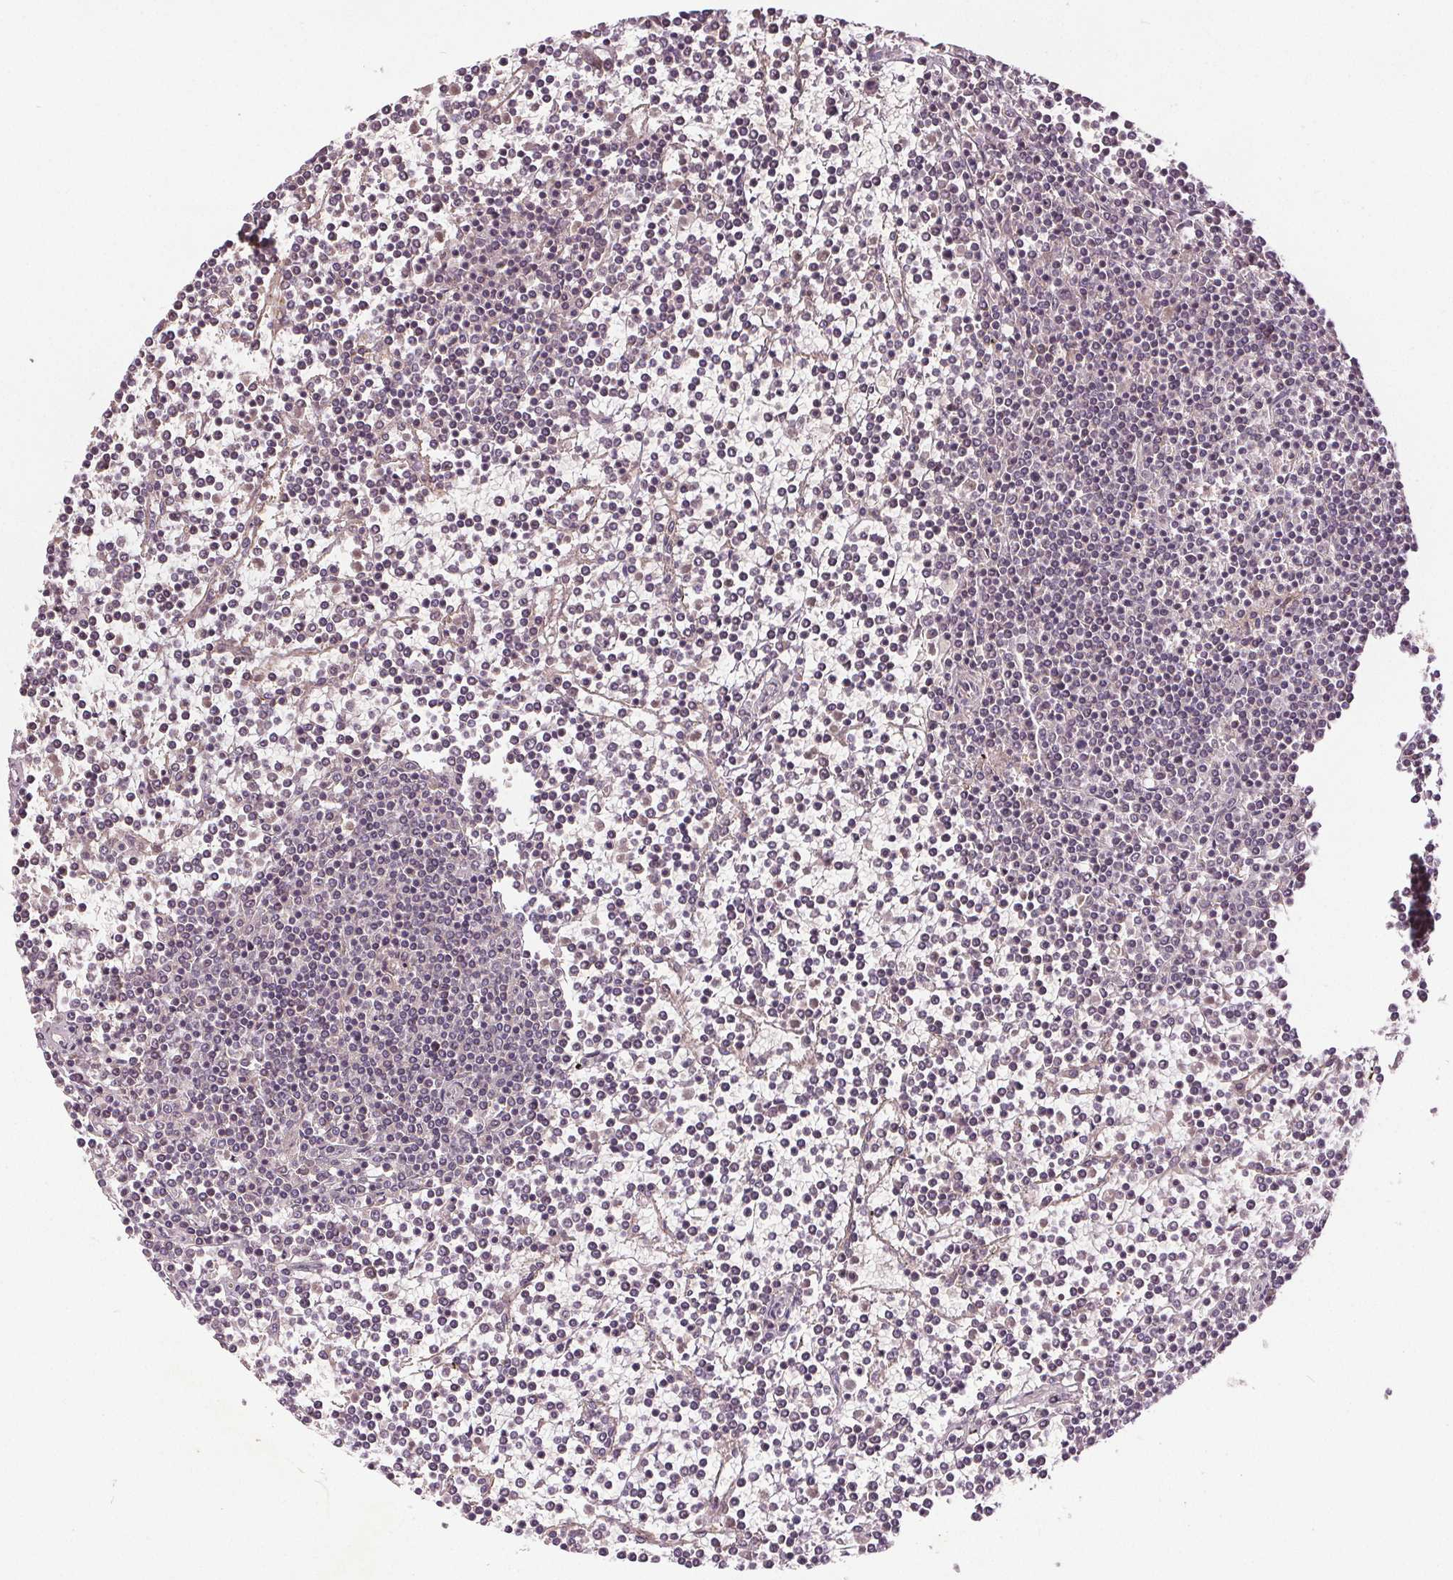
{"staining": {"intensity": "negative", "quantity": "none", "location": "none"}, "tissue": "lymphoma", "cell_type": "Tumor cells", "image_type": "cancer", "snomed": [{"axis": "morphology", "description": "Malignant lymphoma, non-Hodgkin's type, Low grade"}, {"axis": "topography", "description": "Spleen"}], "caption": "There is no significant staining in tumor cells of lymphoma. (DAB IHC with hematoxylin counter stain).", "gene": "EPHB3", "patient": {"sex": "female", "age": 19}}